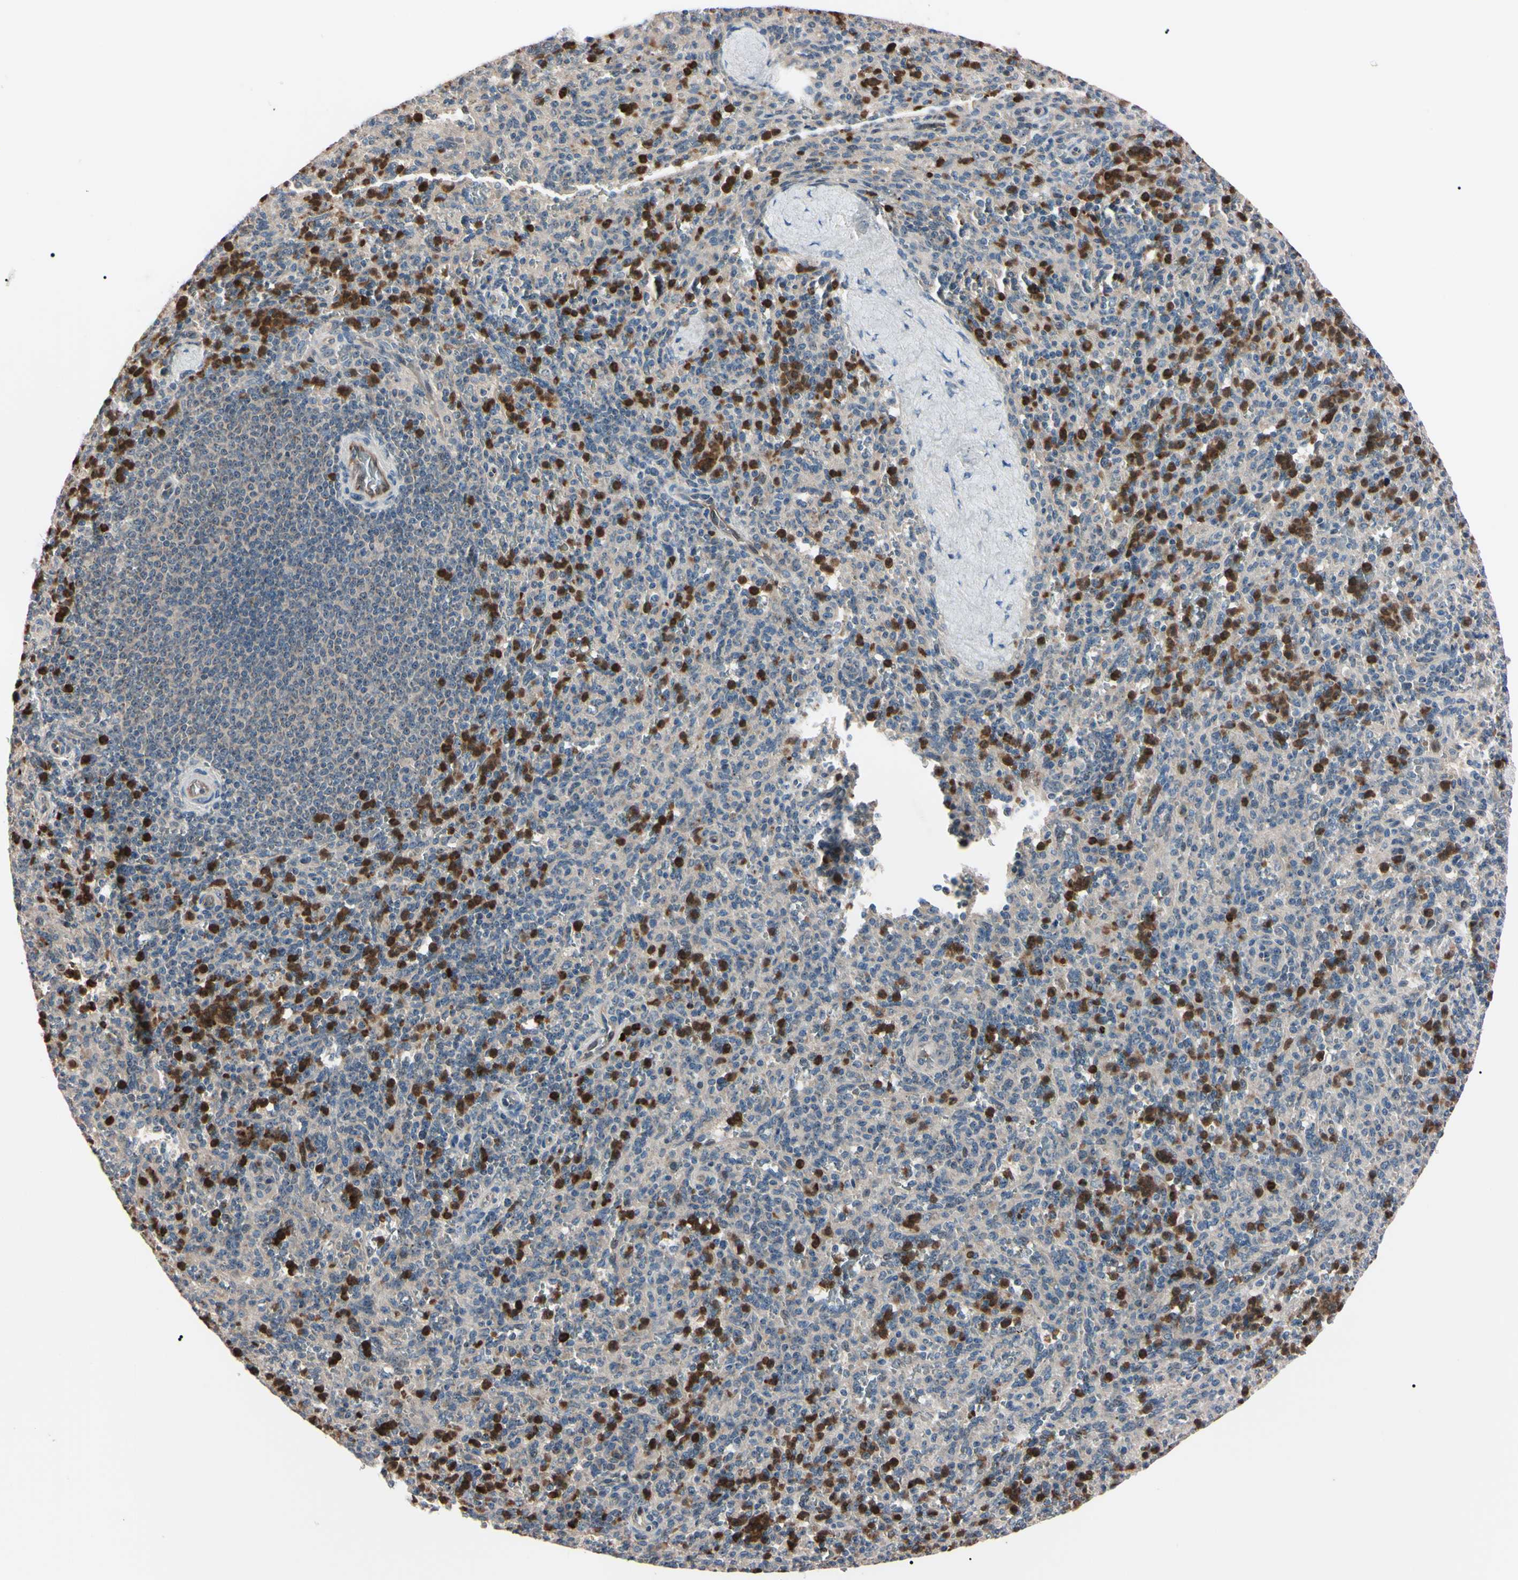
{"staining": {"intensity": "strong", "quantity": "25%-75%", "location": "cytoplasmic/membranous,nuclear"}, "tissue": "spleen", "cell_type": "Cells in red pulp", "image_type": "normal", "snomed": [{"axis": "morphology", "description": "Normal tissue, NOS"}, {"axis": "topography", "description": "Spleen"}], "caption": "Protein expression analysis of benign spleen exhibits strong cytoplasmic/membranous,nuclear positivity in about 25%-75% of cells in red pulp.", "gene": "TRAF5", "patient": {"sex": "male", "age": 36}}